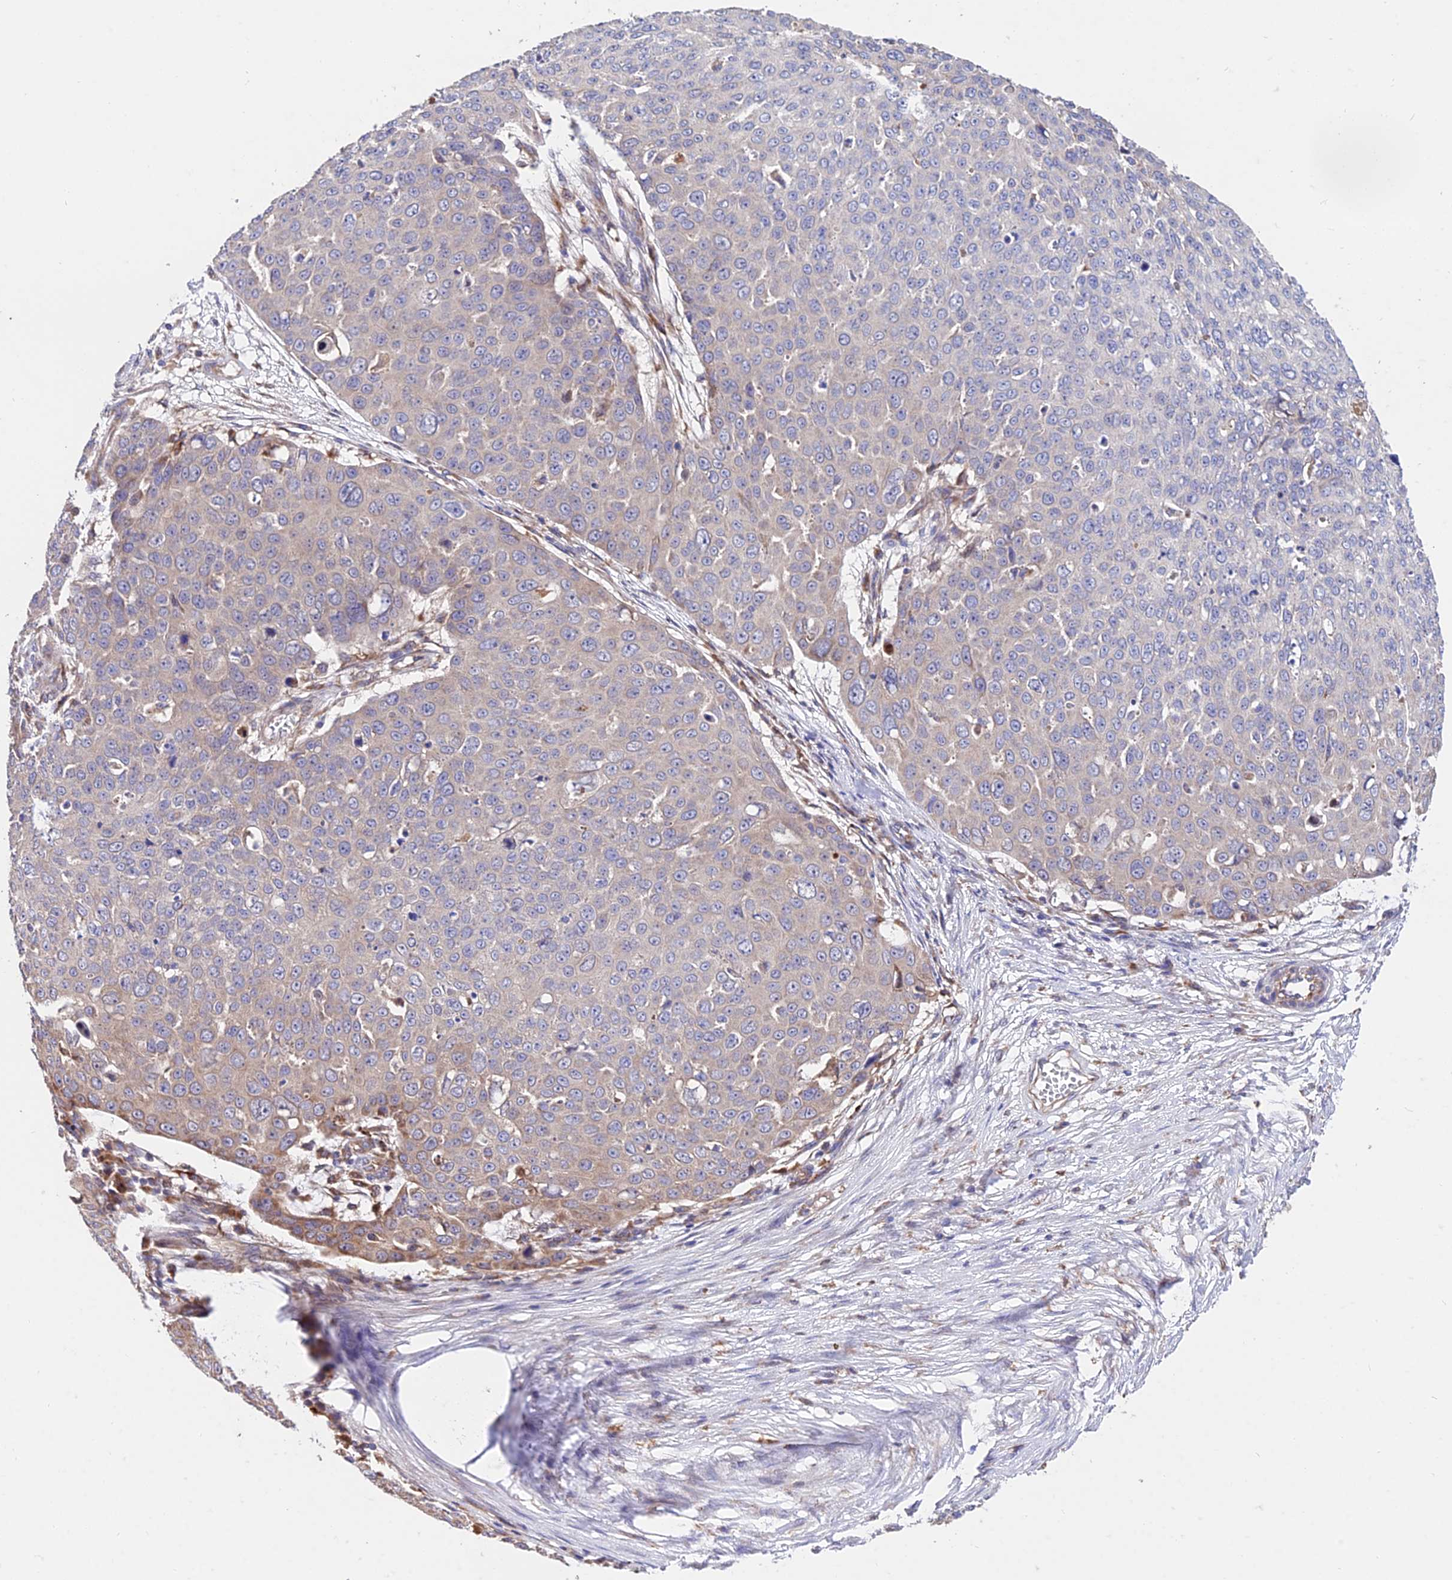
{"staining": {"intensity": "weak", "quantity": "25%-75%", "location": "cytoplasmic/membranous"}, "tissue": "skin cancer", "cell_type": "Tumor cells", "image_type": "cancer", "snomed": [{"axis": "morphology", "description": "Squamous cell carcinoma, NOS"}, {"axis": "topography", "description": "Skin"}], "caption": "Skin cancer stained for a protein shows weak cytoplasmic/membranous positivity in tumor cells.", "gene": "CDC37L1", "patient": {"sex": "male", "age": 71}}